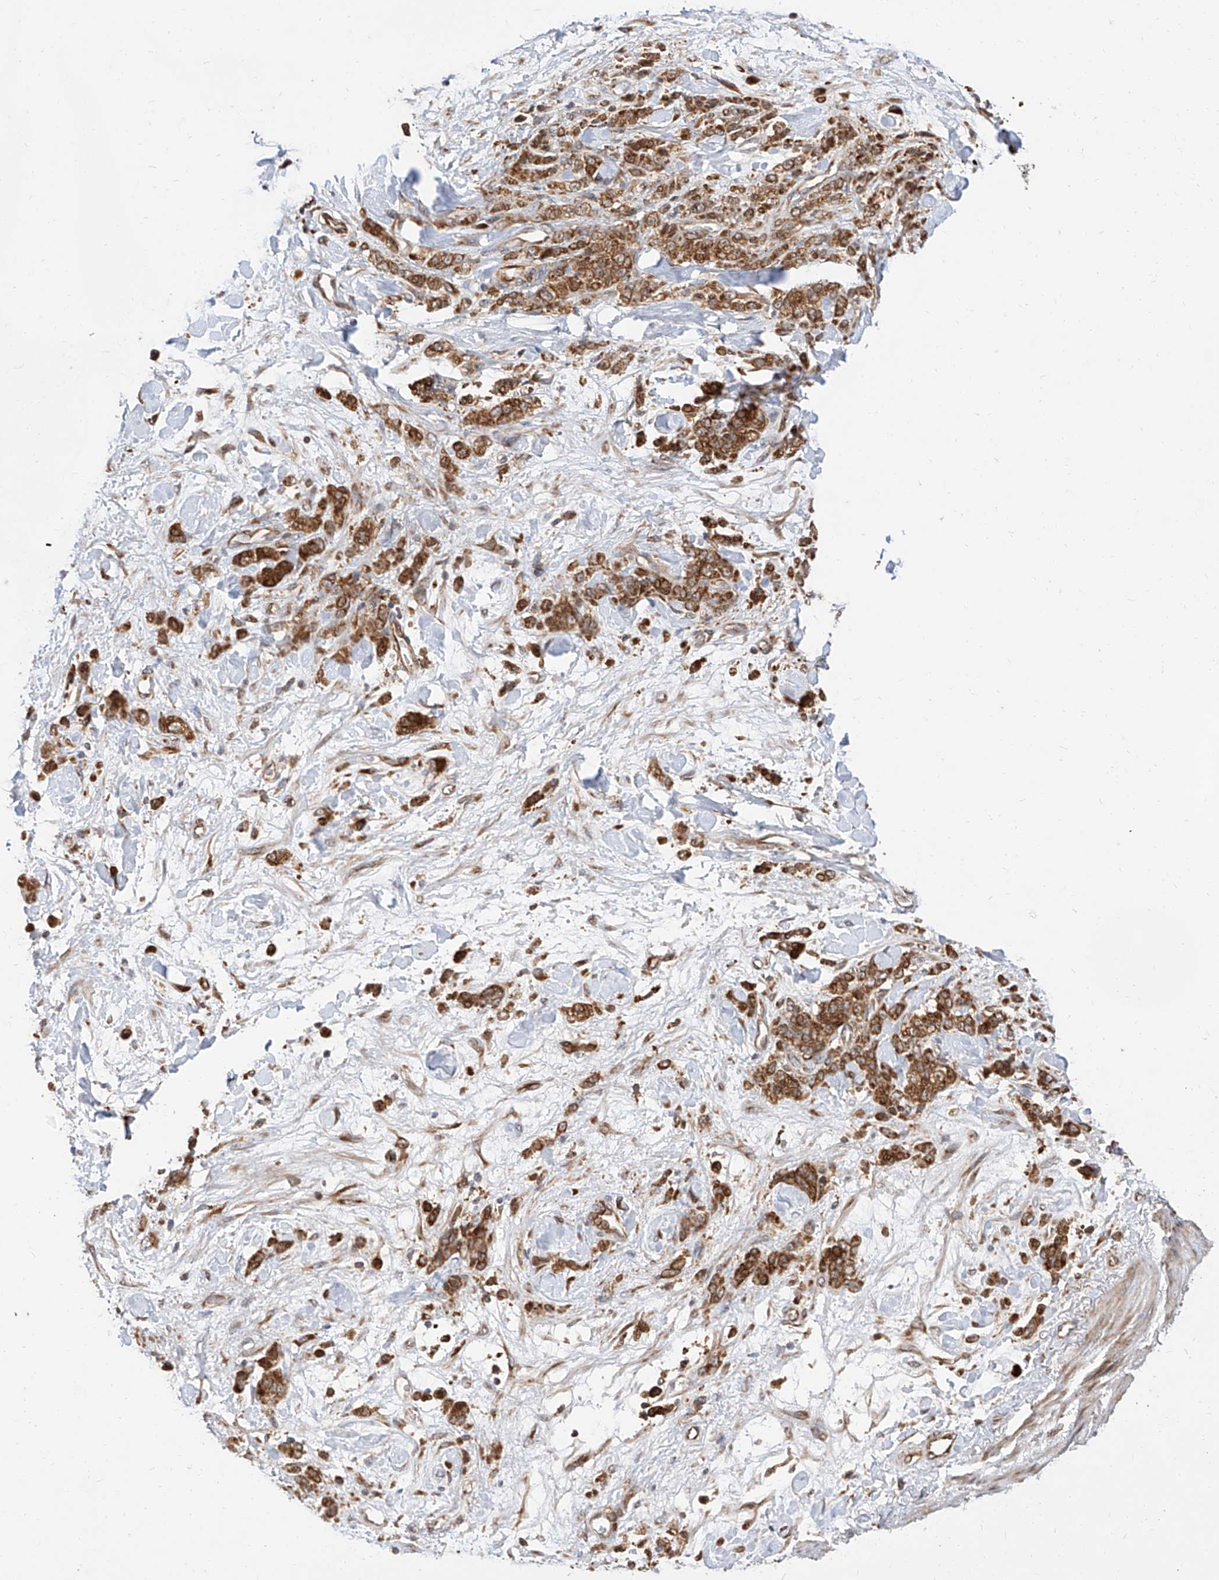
{"staining": {"intensity": "moderate", "quantity": ">75%", "location": "cytoplasmic/membranous"}, "tissue": "stomach cancer", "cell_type": "Tumor cells", "image_type": "cancer", "snomed": [{"axis": "morphology", "description": "Normal tissue, NOS"}, {"axis": "morphology", "description": "Adenocarcinoma, NOS"}, {"axis": "topography", "description": "Stomach"}], "caption": "About >75% of tumor cells in stomach cancer demonstrate moderate cytoplasmic/membranous protein positivity as visualized by brown immunohistochemical staining.", "gene": "DIRAS3", "patient": {"sex": "male", "age": 82}}